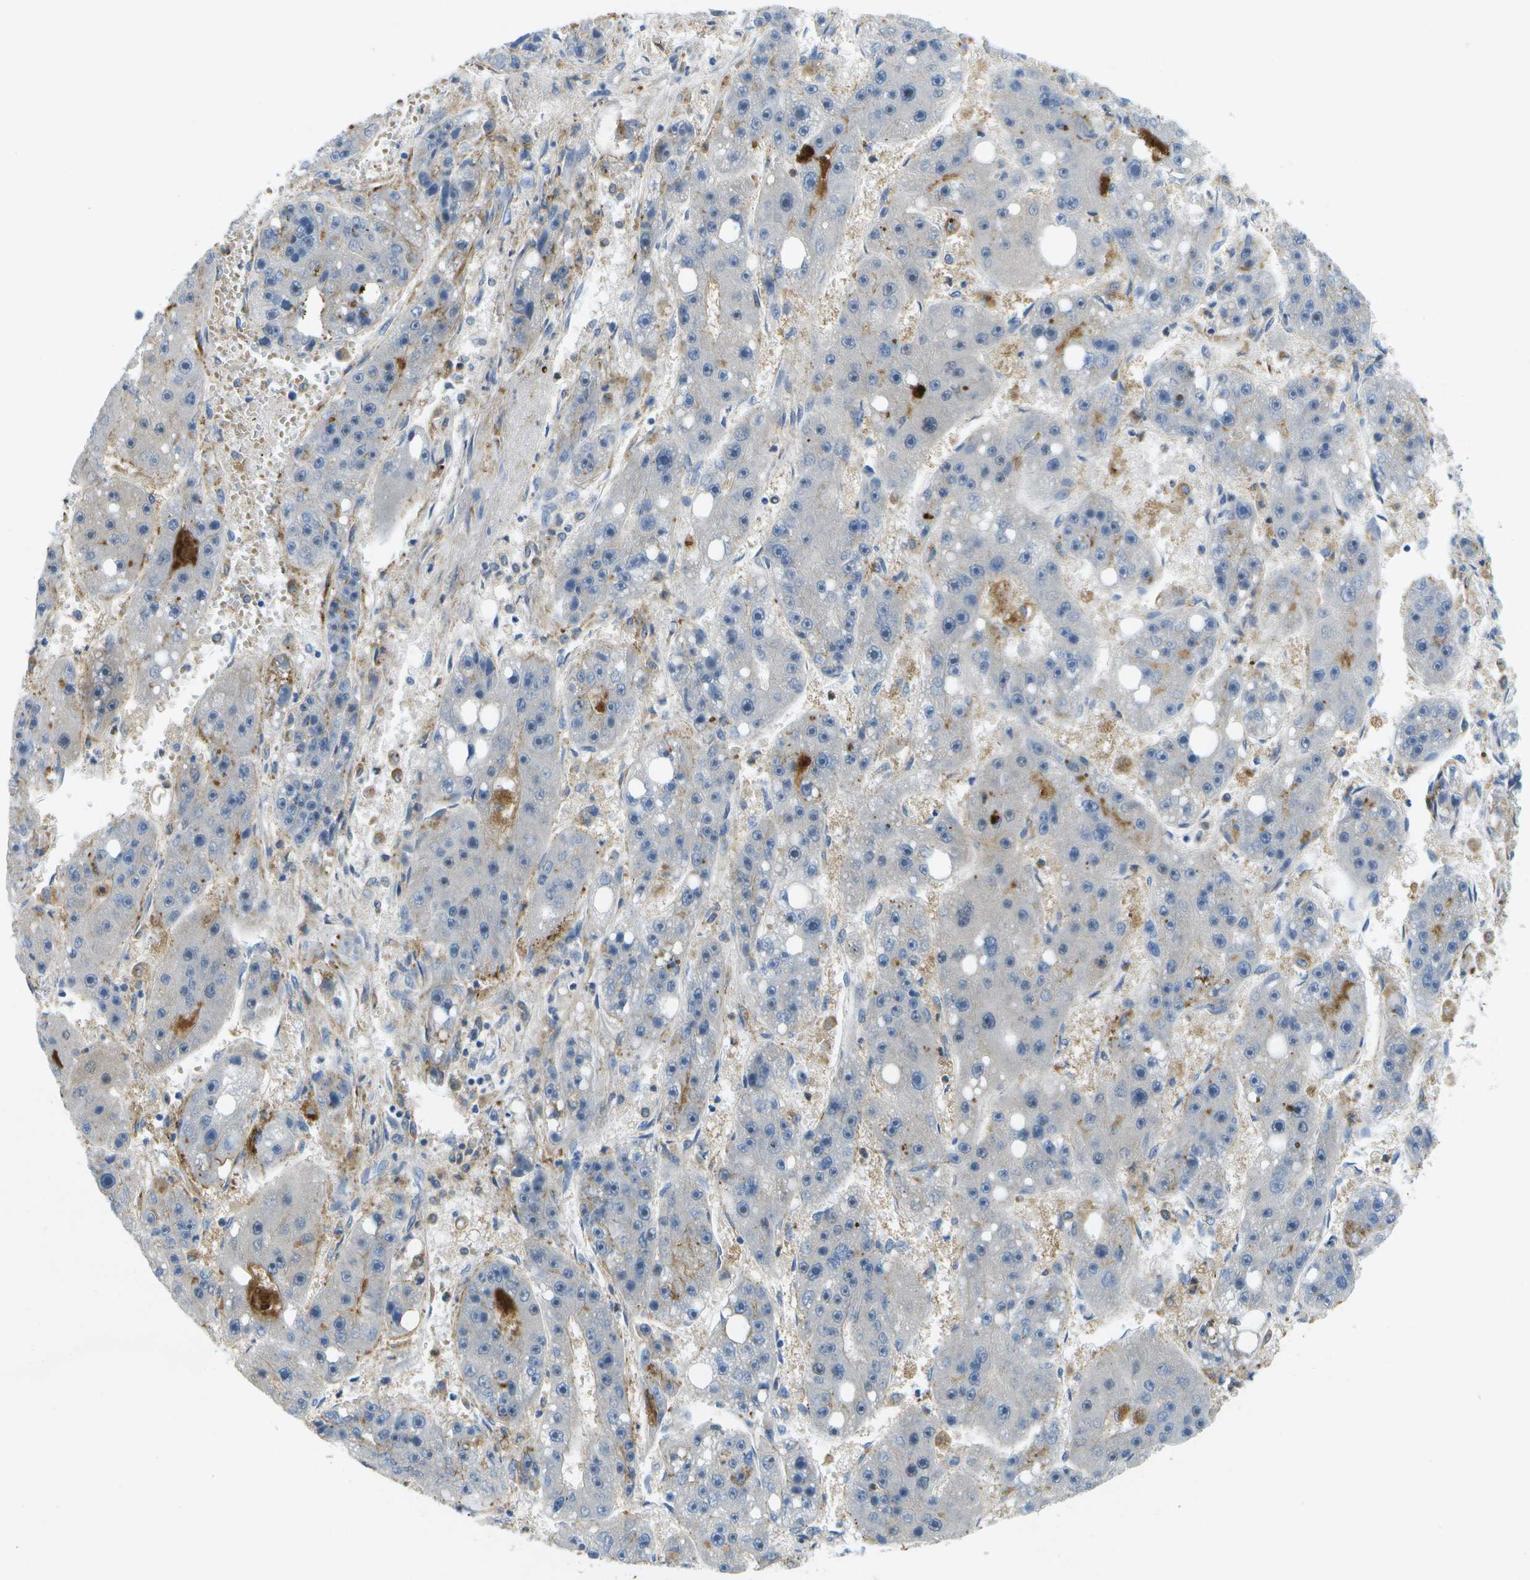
{"staining": {"intensity": "negative", "quantity": "none", "location": "none"}, "tissue": "liver cancer", "cell_type": "Tumor cells", "image_type": "cancer", "snomed": [{"axis": "morphology", "description": "Carcinoma, Hepatocellular, NOS"}, {"axis": "topography", "description": "Liver"}], "caption": "A high-resolution photomicrograph shows IHC staining of liver cancer, which exhibits no significant expression in tumor cells.", "gene": "LIPG", "patient": {"sex": "female", "age": 61}}